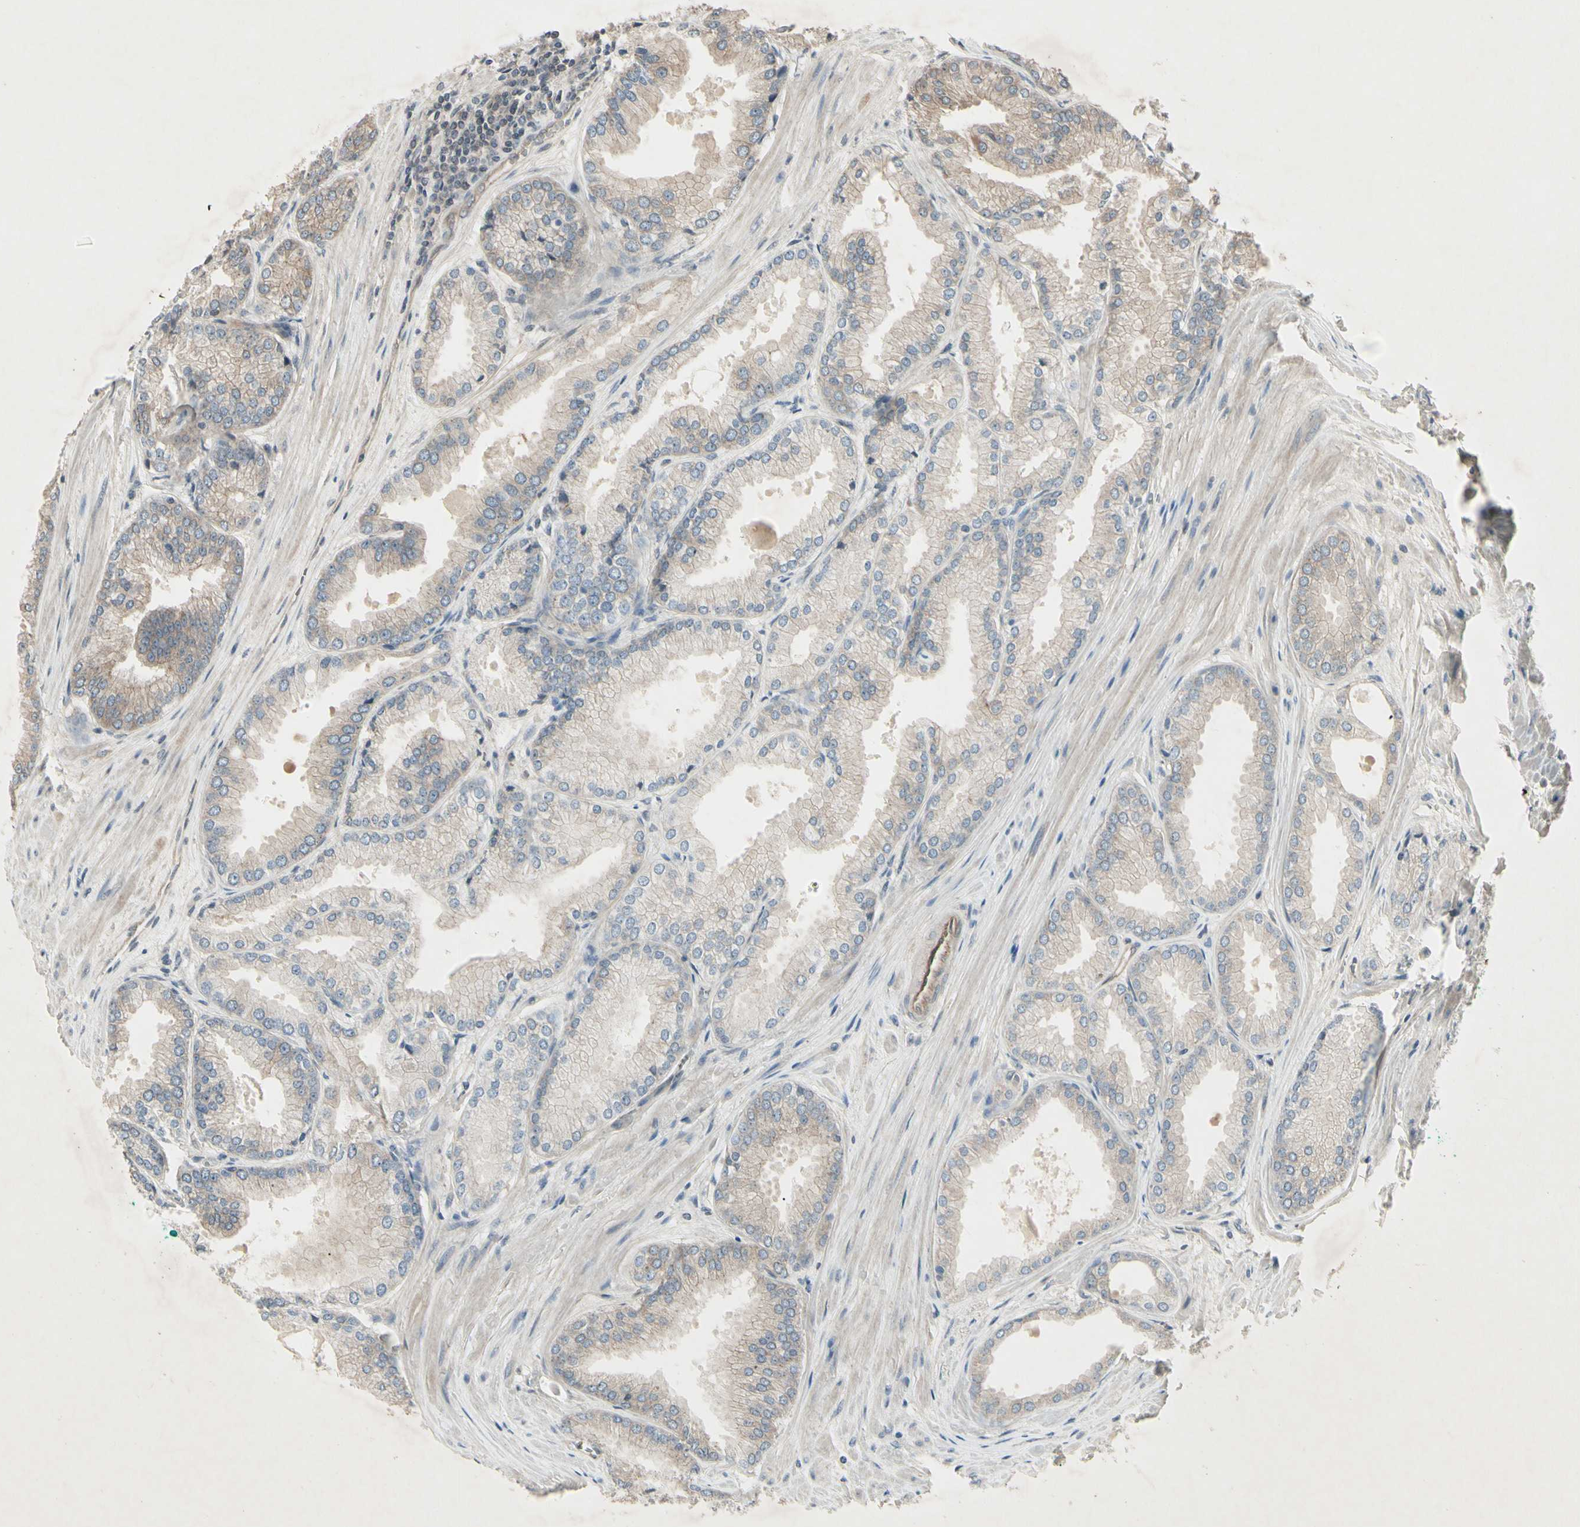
{"staining": {"intensity": "weak", "quantity": ">75%", "location": "cytoplasmic/membranous"}, "tissue": "prostate cancer", "cell_type": "Tumor cells", "image_type": "cancer", "snomed": [{"axis": "morphology", "description": "Adenocarcinoma, High grade"}, {"axis": "topography", "description": "Prostate"}], "caption": "An IHC histopathology image of neoplastic tissue is shown. Protein staining in brown shows weak cytoplasmic/membranous positivity in prostate high-grade adenocarcinoma within tumor cells.", "gene": "JAG1", "patient": {"sex": "male", "age": 59}}